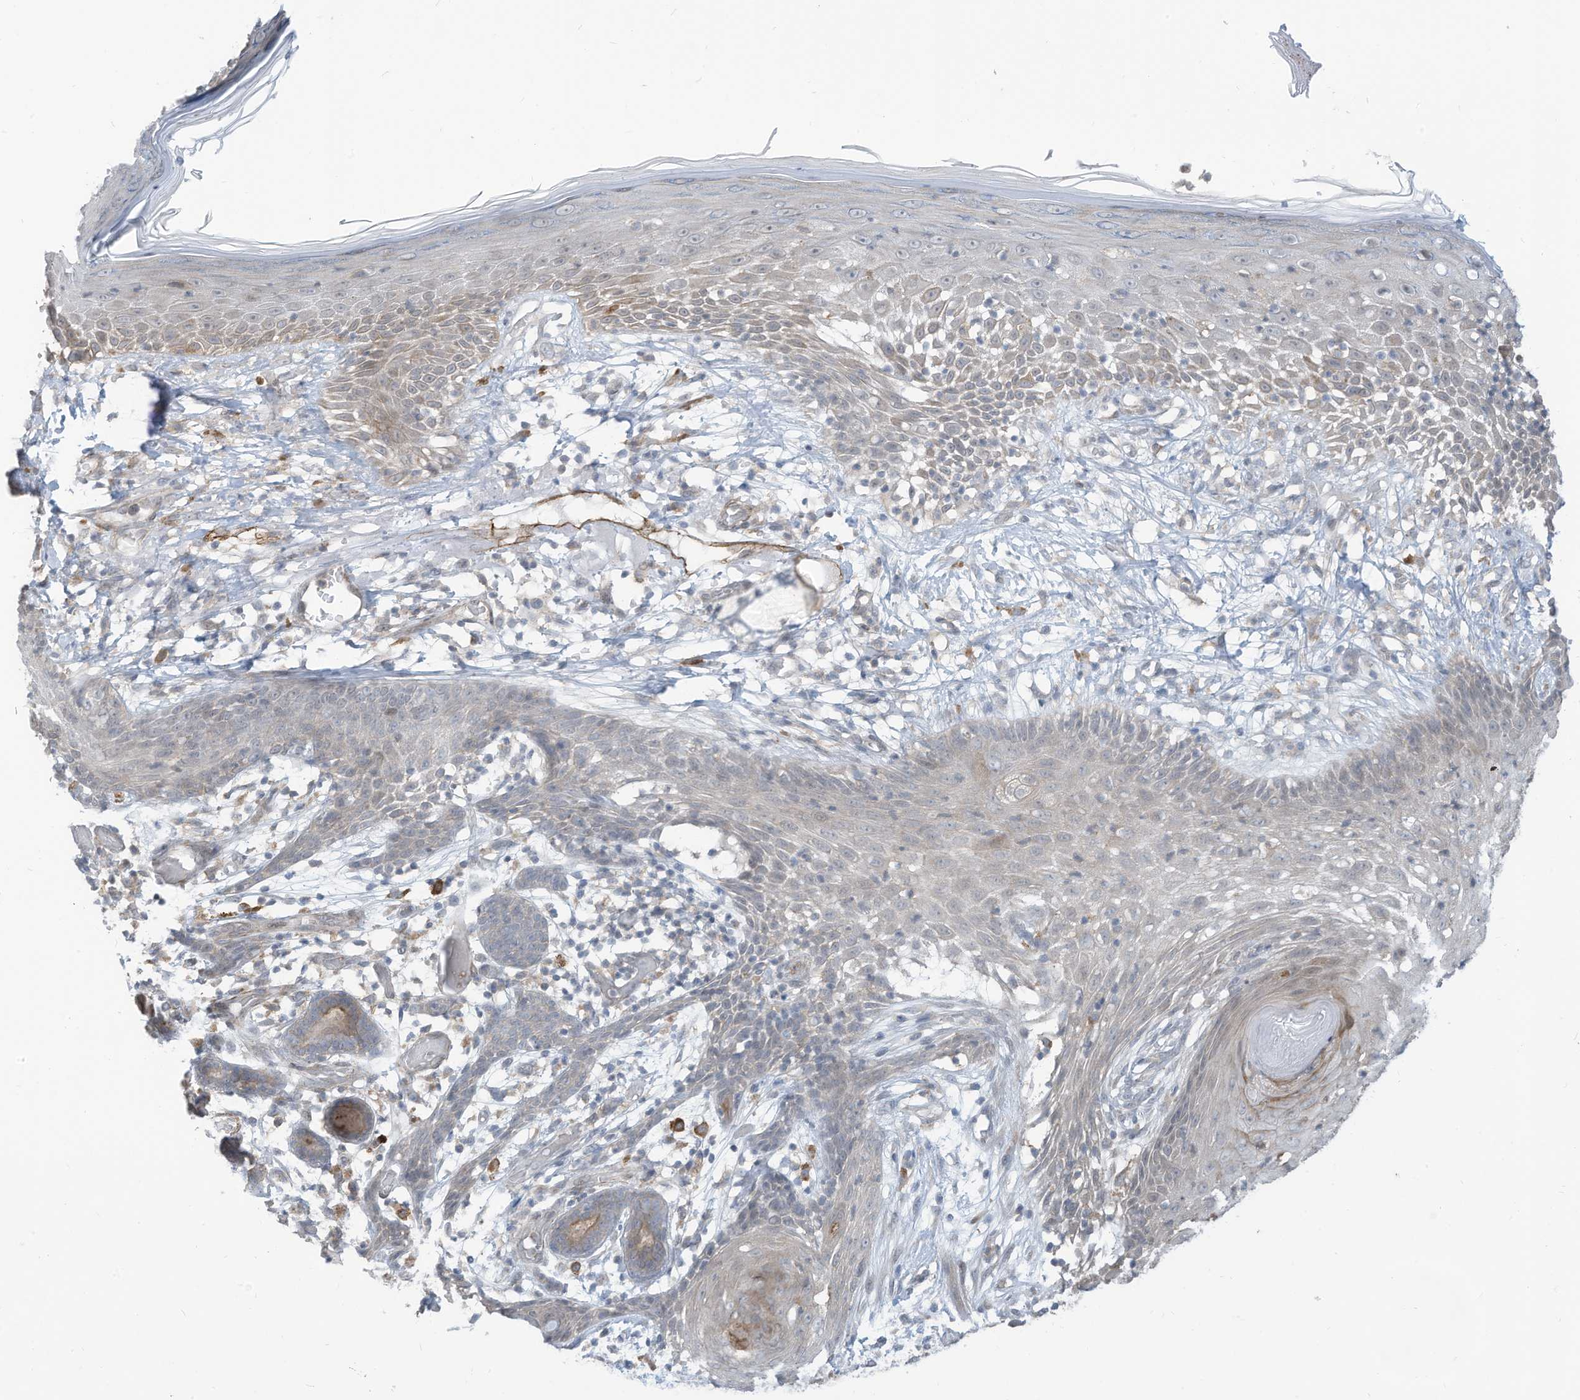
{"staining": {"intensity": "negative", "quantity": "none", "location": "none"}, "tissue": "skin cancer", "cell_type": "Tumor cells", "image_type": "cancer", "snomed": [{"axis": "morphology", "description": "Squamous cell carcinoma, NOS"}, {"axis": "topography", "description": "Skin"}], "caption": "Human skin squamous cell carcinoma stained for a protein using immunohistochemistry (IHC) displays no staining in tumor cells.", "gene": "DZIP3", "patient": {"sex": "female", "age": 88}}